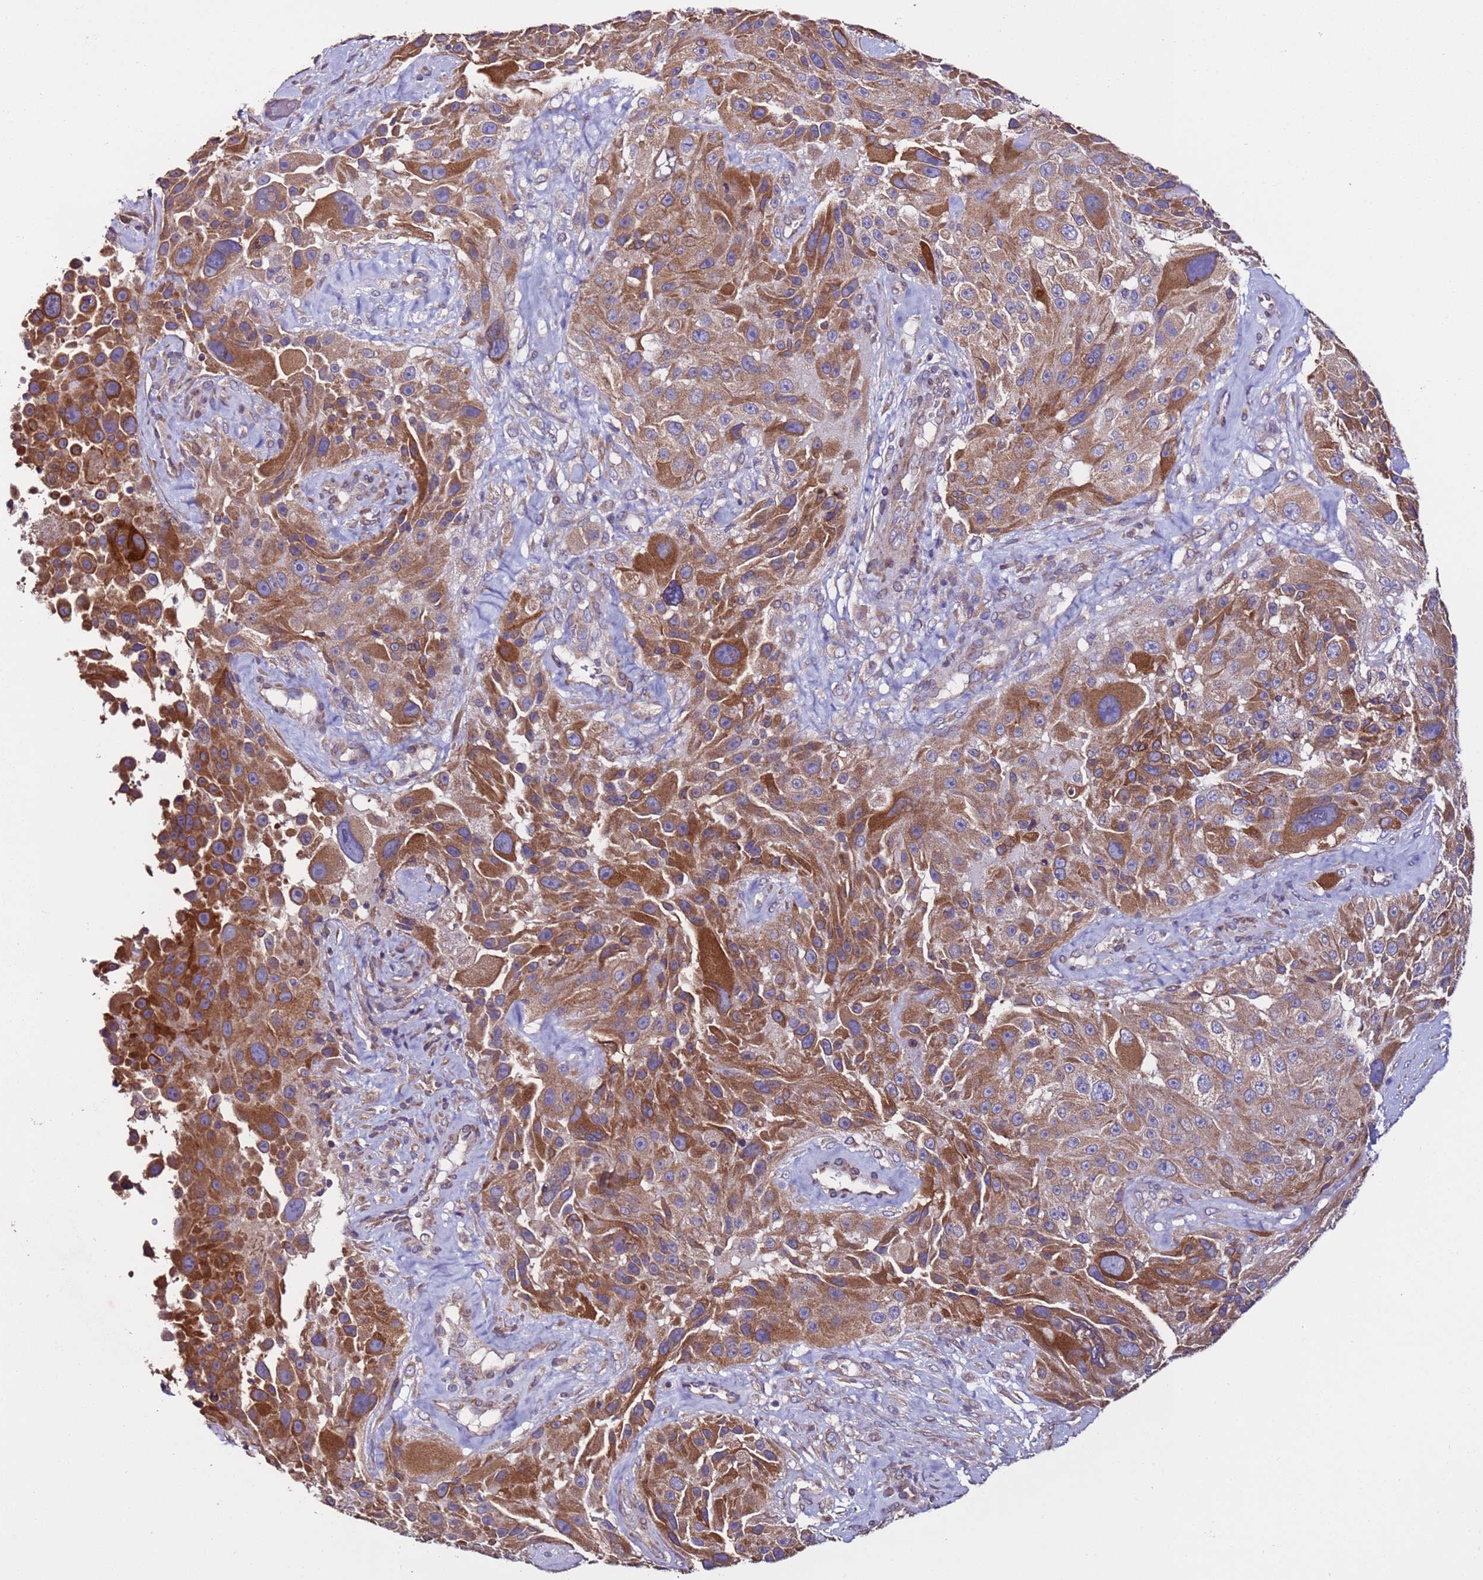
{"staining": {"intensity": "strong", "quantity": ">75%", "location": "cytoplasmic/membranous"}, "tissue": "melanoma", "cell_type": "Tumor cells", "image_type": "cancer", "snomed": [{"axis": "morphology", "description": "Malignant melanoma, Metastatic site"}, {"axis": "topography", "description": "Lymph node"}], "caption": "DAB (3,3'-diaminobenzidine) immunohistochemical staining of human malignant melanoma (metastatic site) exhibits strong cytoplasmic/membranous protein expression in about >75% of tumor cells.", "gene": "SLC41A3", "patient": {"sex": "male", "age": 62}}